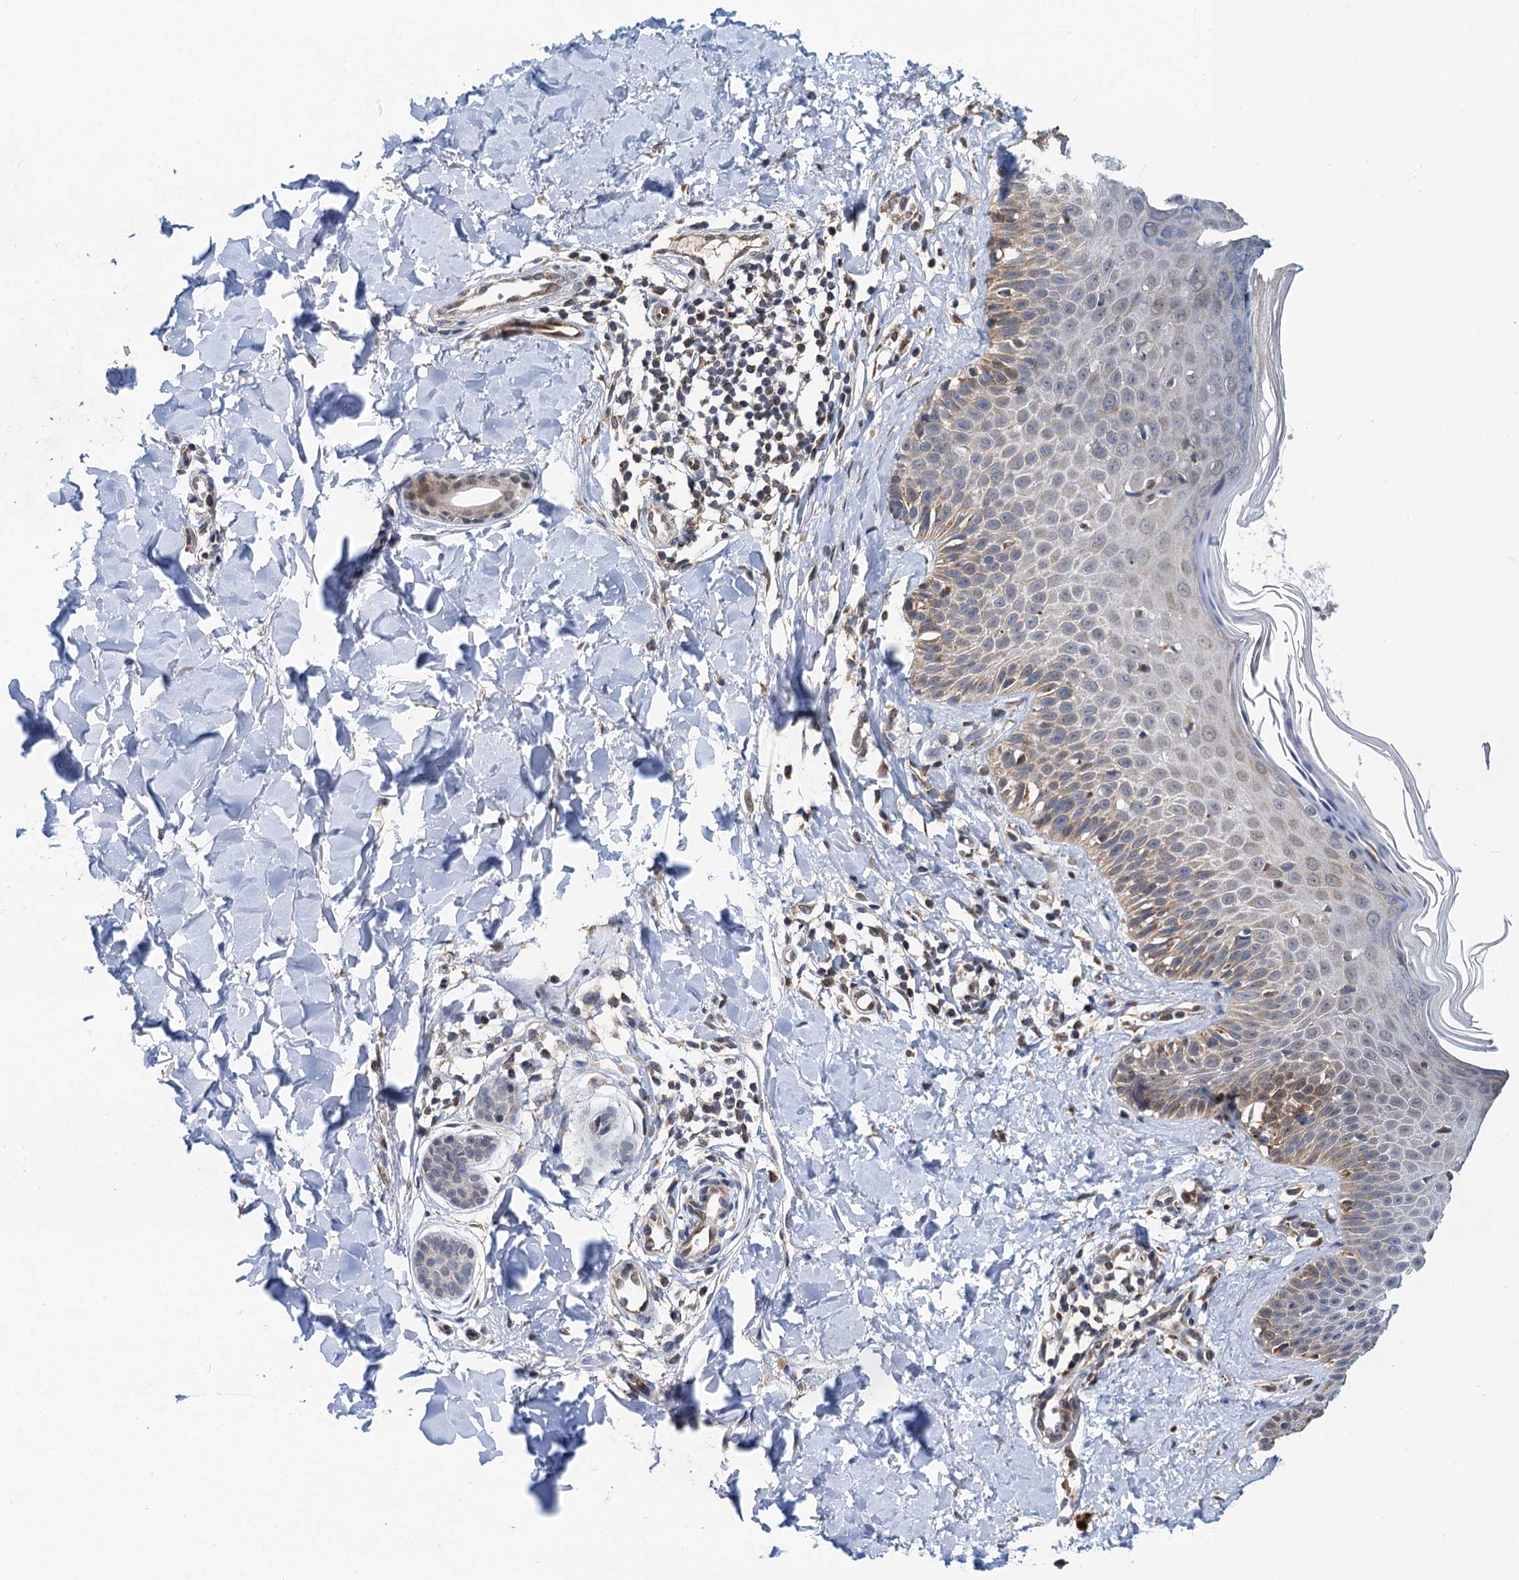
{"staining": {"intensity": "moderate", "quantity": "25%-75%", "location": "cytoplasmic/membranous"}, "tissue": "skin", "cell_type": "Fibroblasts", "image_type": "normal", "snomed": [{"axis": "morphology", "description": "Normal tissue, NOS"}, {"axis": "topography", "description": "Skin"}], "caption": "Fibroblasts show medium levels of moderate cytoplasmic/membranous positivity in about 25%-75% of cells in normal human skin.", "gene": "CMPK2", "patient": {"sex": "male", "age": 52}}